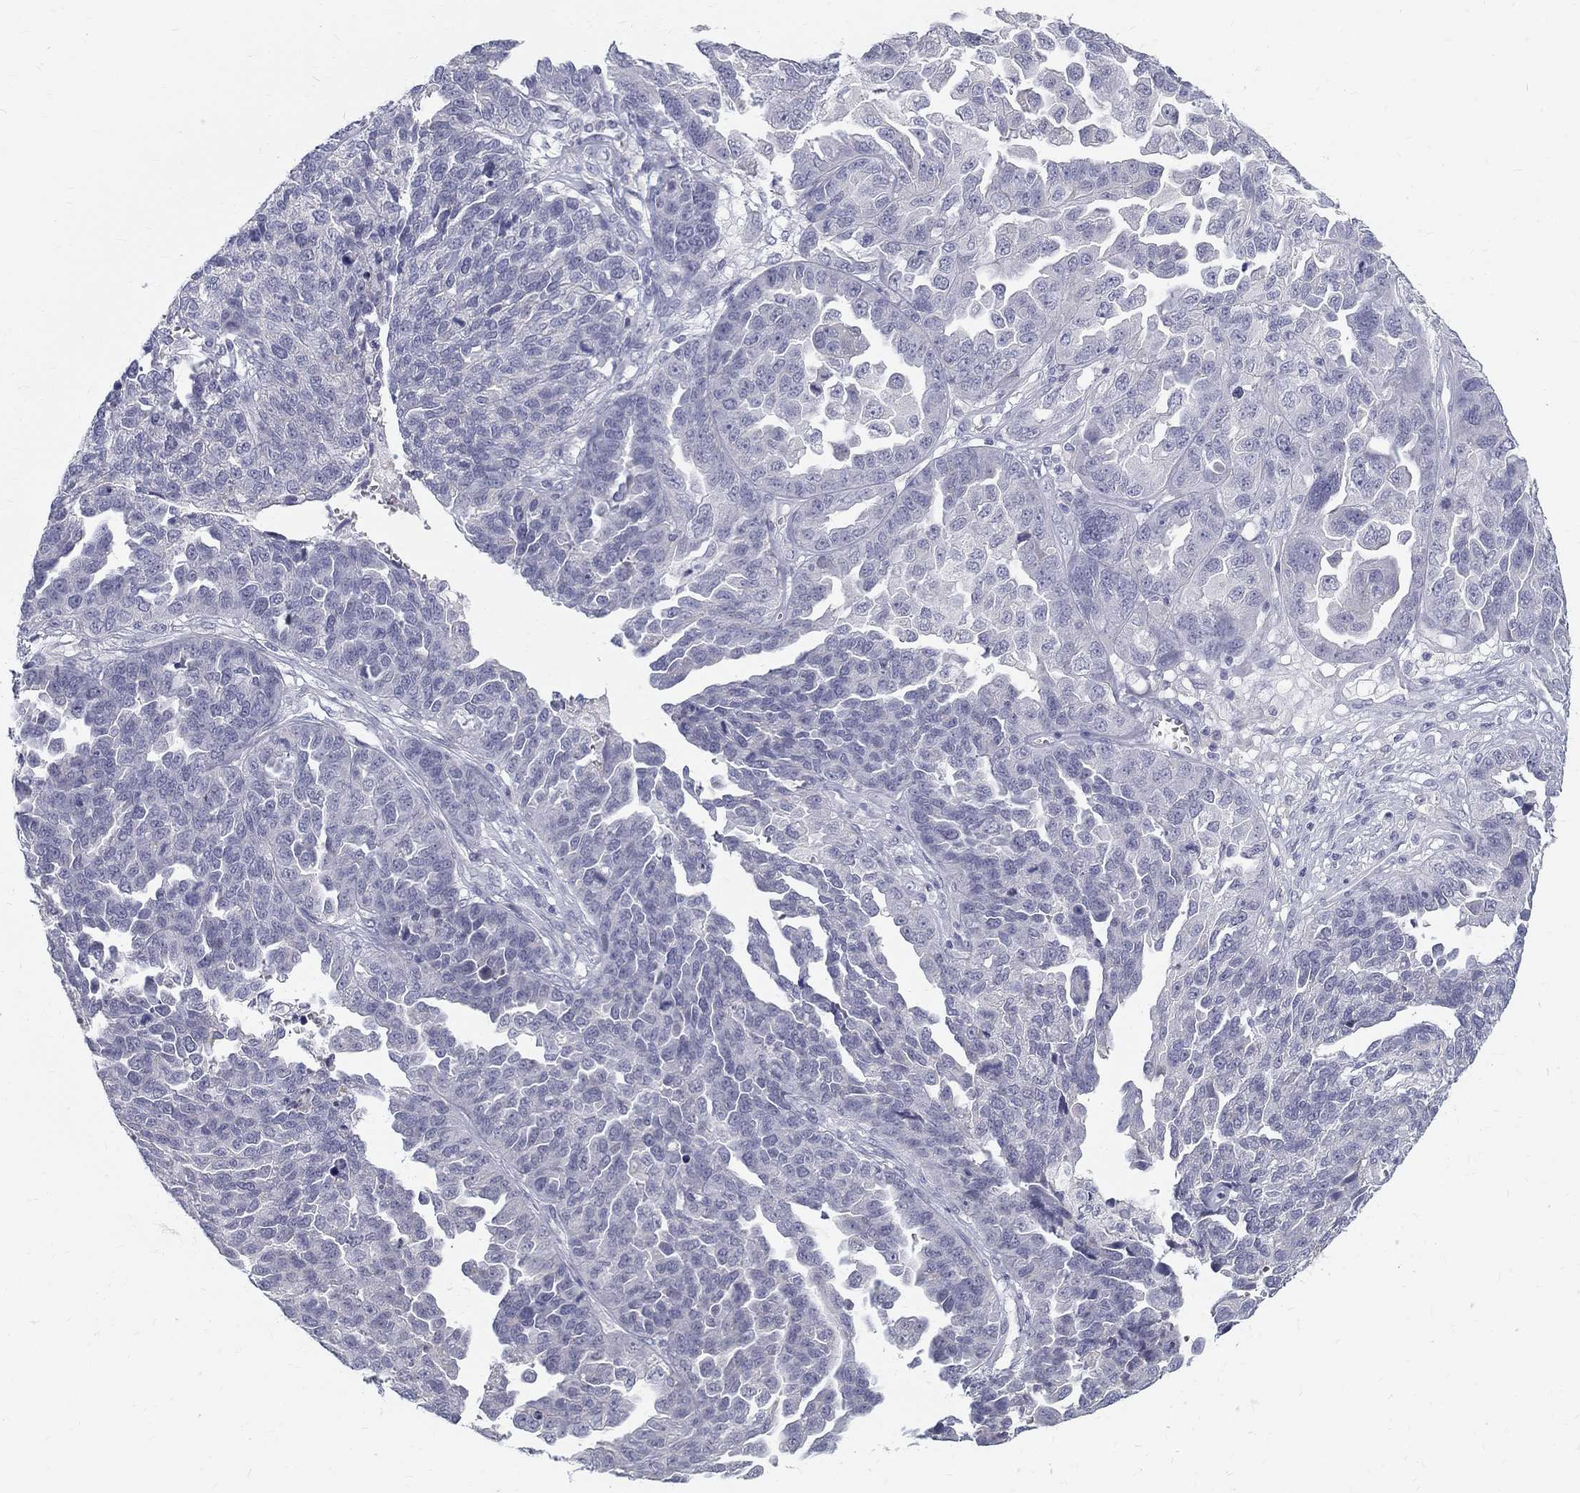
{"staining": {"intensity": "negative", "quantity": "none", "location": "none"}, "tissue": "ovarian cancer", "cell_type": "Tumor cells", "image_type": "cancer", "snomed": [{"axis": "morphology", "description": "Cystadenocarcinoma, serous, NOS"}, {"axis": "topography", "description": "Ovary"}], "caption": "DAB (3,3'-diaminobenzidine) immunohistochemical staining of human serous cystadenocarcinoma (ovarian) shows no significant expression in tumor cells.", "gene": "MAGEB6", "patient": {"sex": "female", "age": 87}}